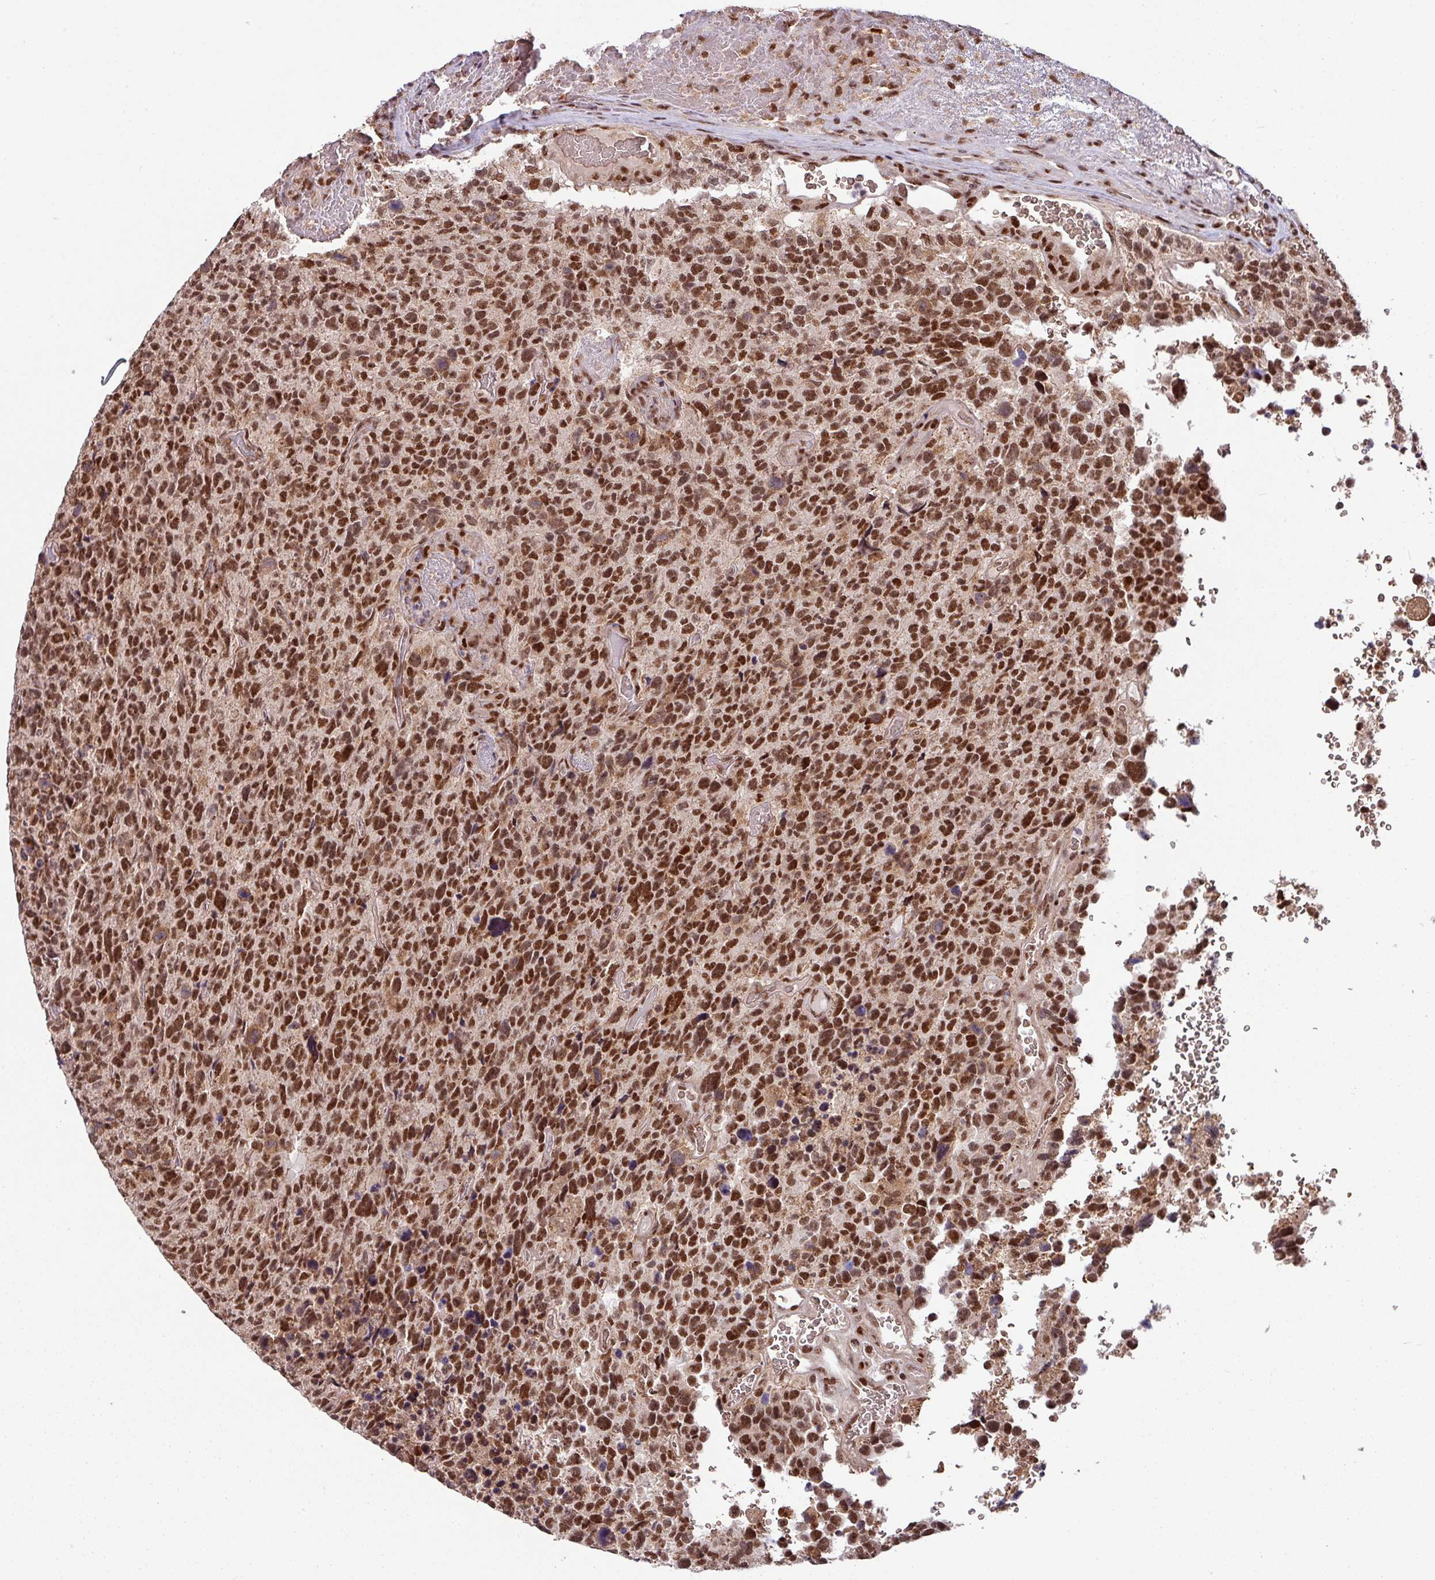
{"staining": {"intensity": "strong", "quantity": ">75%", "location": "nuclear"}, "tissue": "glioma", "cell_type": "Tumor cells", "image_type": "cancer", "snomed": [{"axis": "morphology", "description": "Glioma, malignant, High grade"}, {"axis": "topography", "description": "Brain"}], "caption": "High-power microscopy captured an immunohistochemistry micrograph of glioma, revealing strong nuclear expression in approximately >75% of tumor cells.", "gene": "PHF23", "patient": {"sex": "male", "age": 69}}